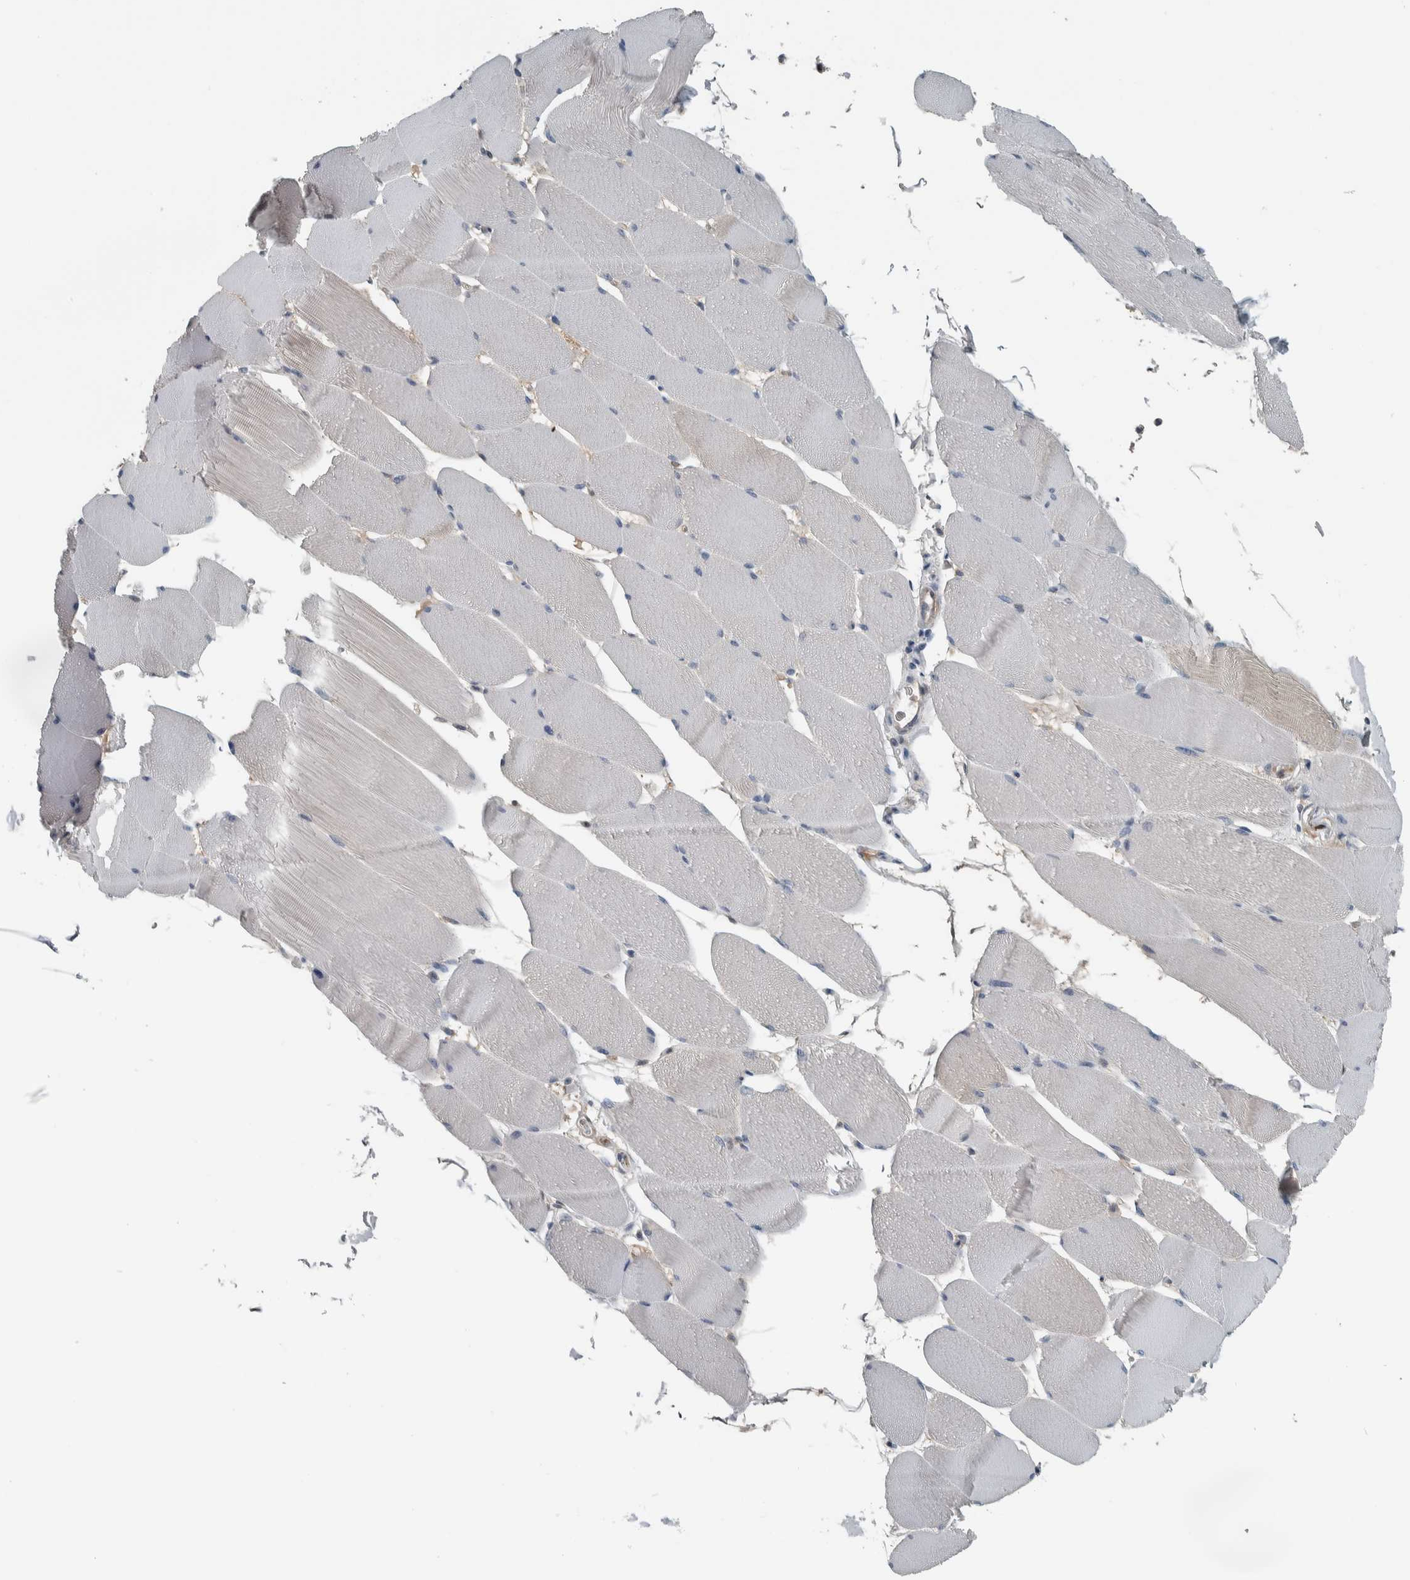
{"staining": {"intensity": "negative", "quantity": "none", "location": "none"}, "tissue": "skeletal muscle", "cell_type": "Myocytes", "image_type": "normal", "snomed": [{"axis": "morphology", "description": "Normal tissue, NOS"}, {"axis": "topography", "description": "Skeletal muscle"}], "caption": "Human skeletal muscle stained for a protein using immunohistochemistry displays no staining in myocytes.", "gene": "ALAD", "patient": {"sex": "male", "age": 62}}